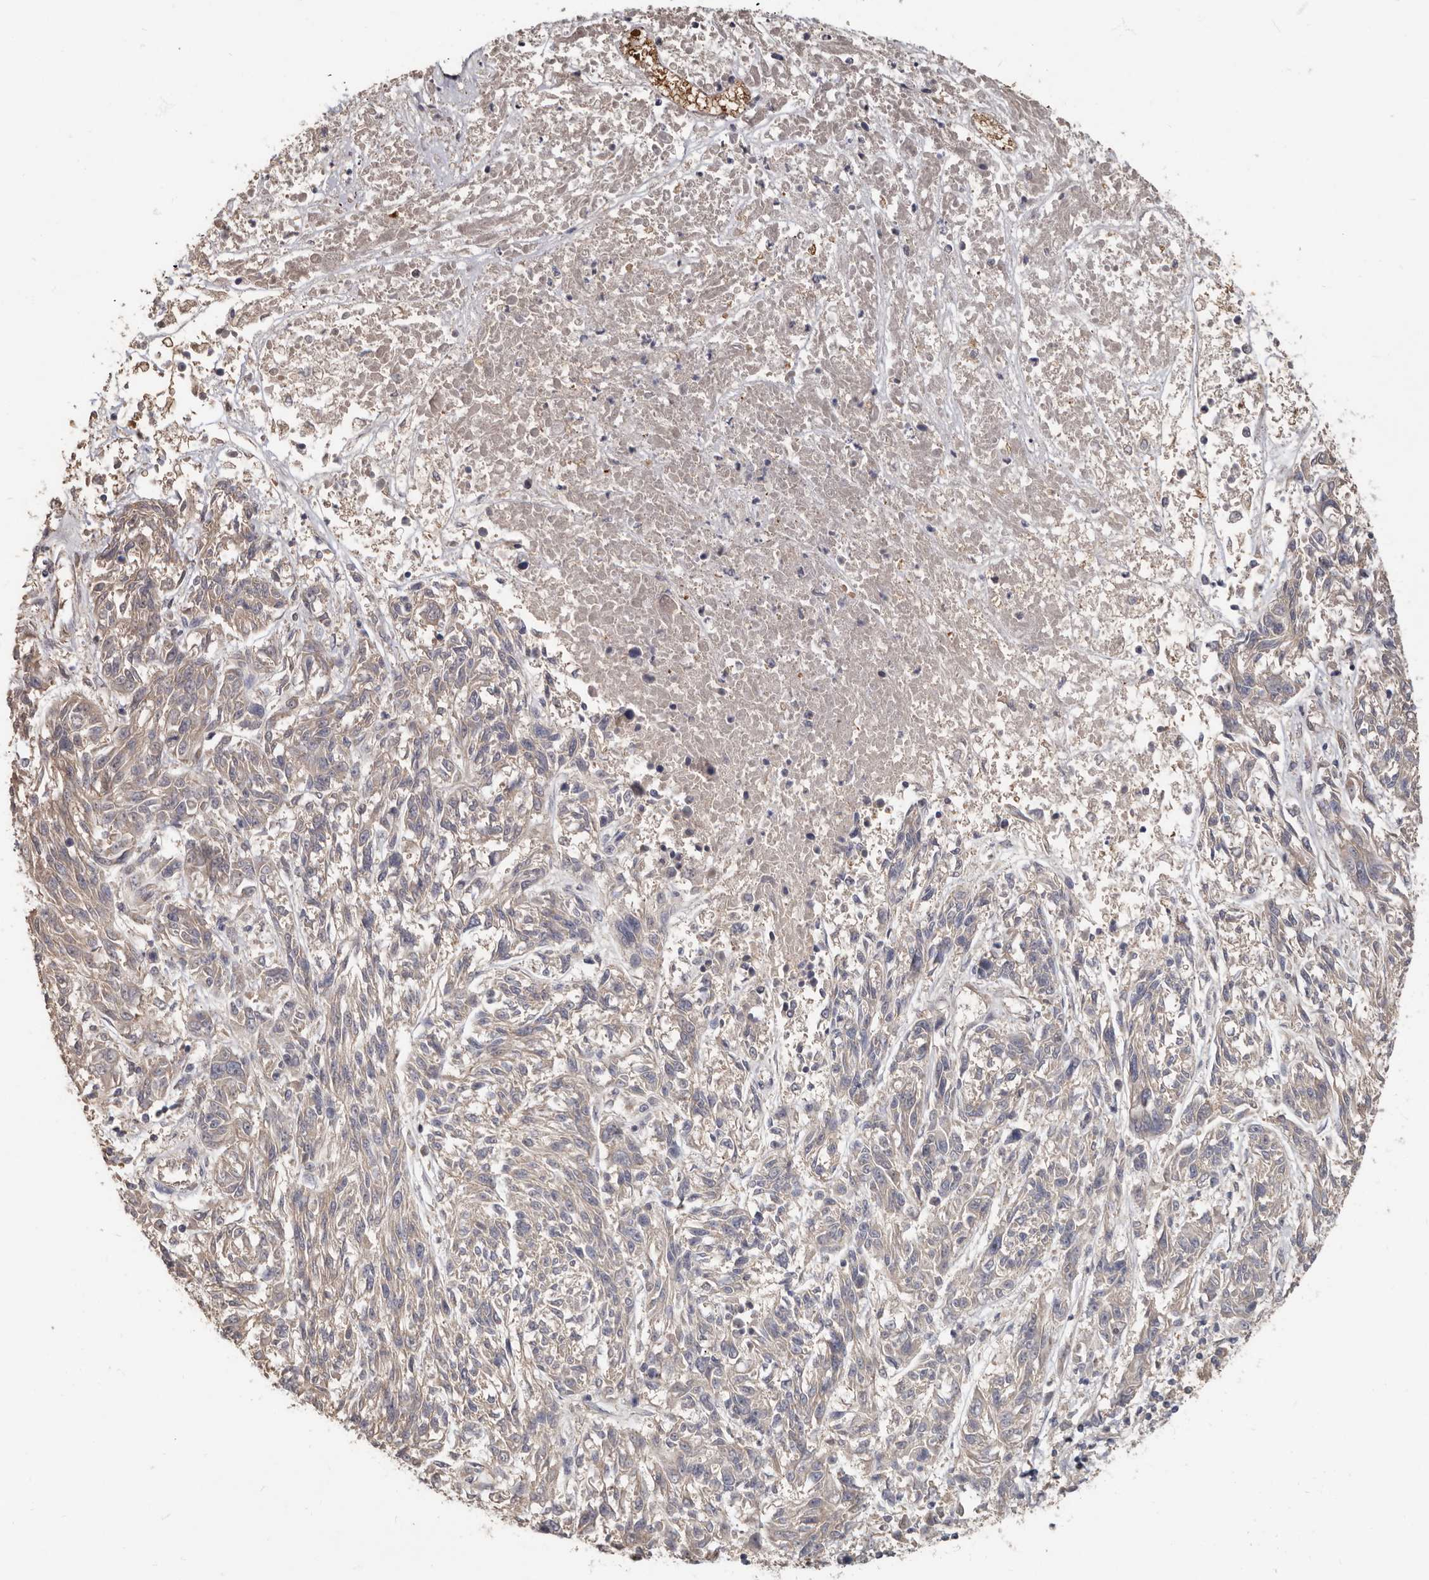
{"staining": {"intensity": "weak", "quantity": "<25%", "location": "cytoplasmic/membranous"}, "tissue": "melanoma", "cell_type": "Tumor cells", "image_type": "cancer", "snomed": [{"axis": "morphology", "description": "Malignant melanoma, NOS"}, {"axis": "topography", "description": "Skin"}], "caption": "Immunohistochemistry (IHC) image of neoplastic tissue: human malignant melanoma stained with DAB displays no significant protein staining in tumor cells. The staining was performed using DAB (3,3'-diaminobenzidine) to visualize the protein expression in brown, while the nuclei were stained in blue with hematoxylin (Magnification: 20x).", "gene": "KIF26B", "patient": {"sex": "male", "age": 53}}